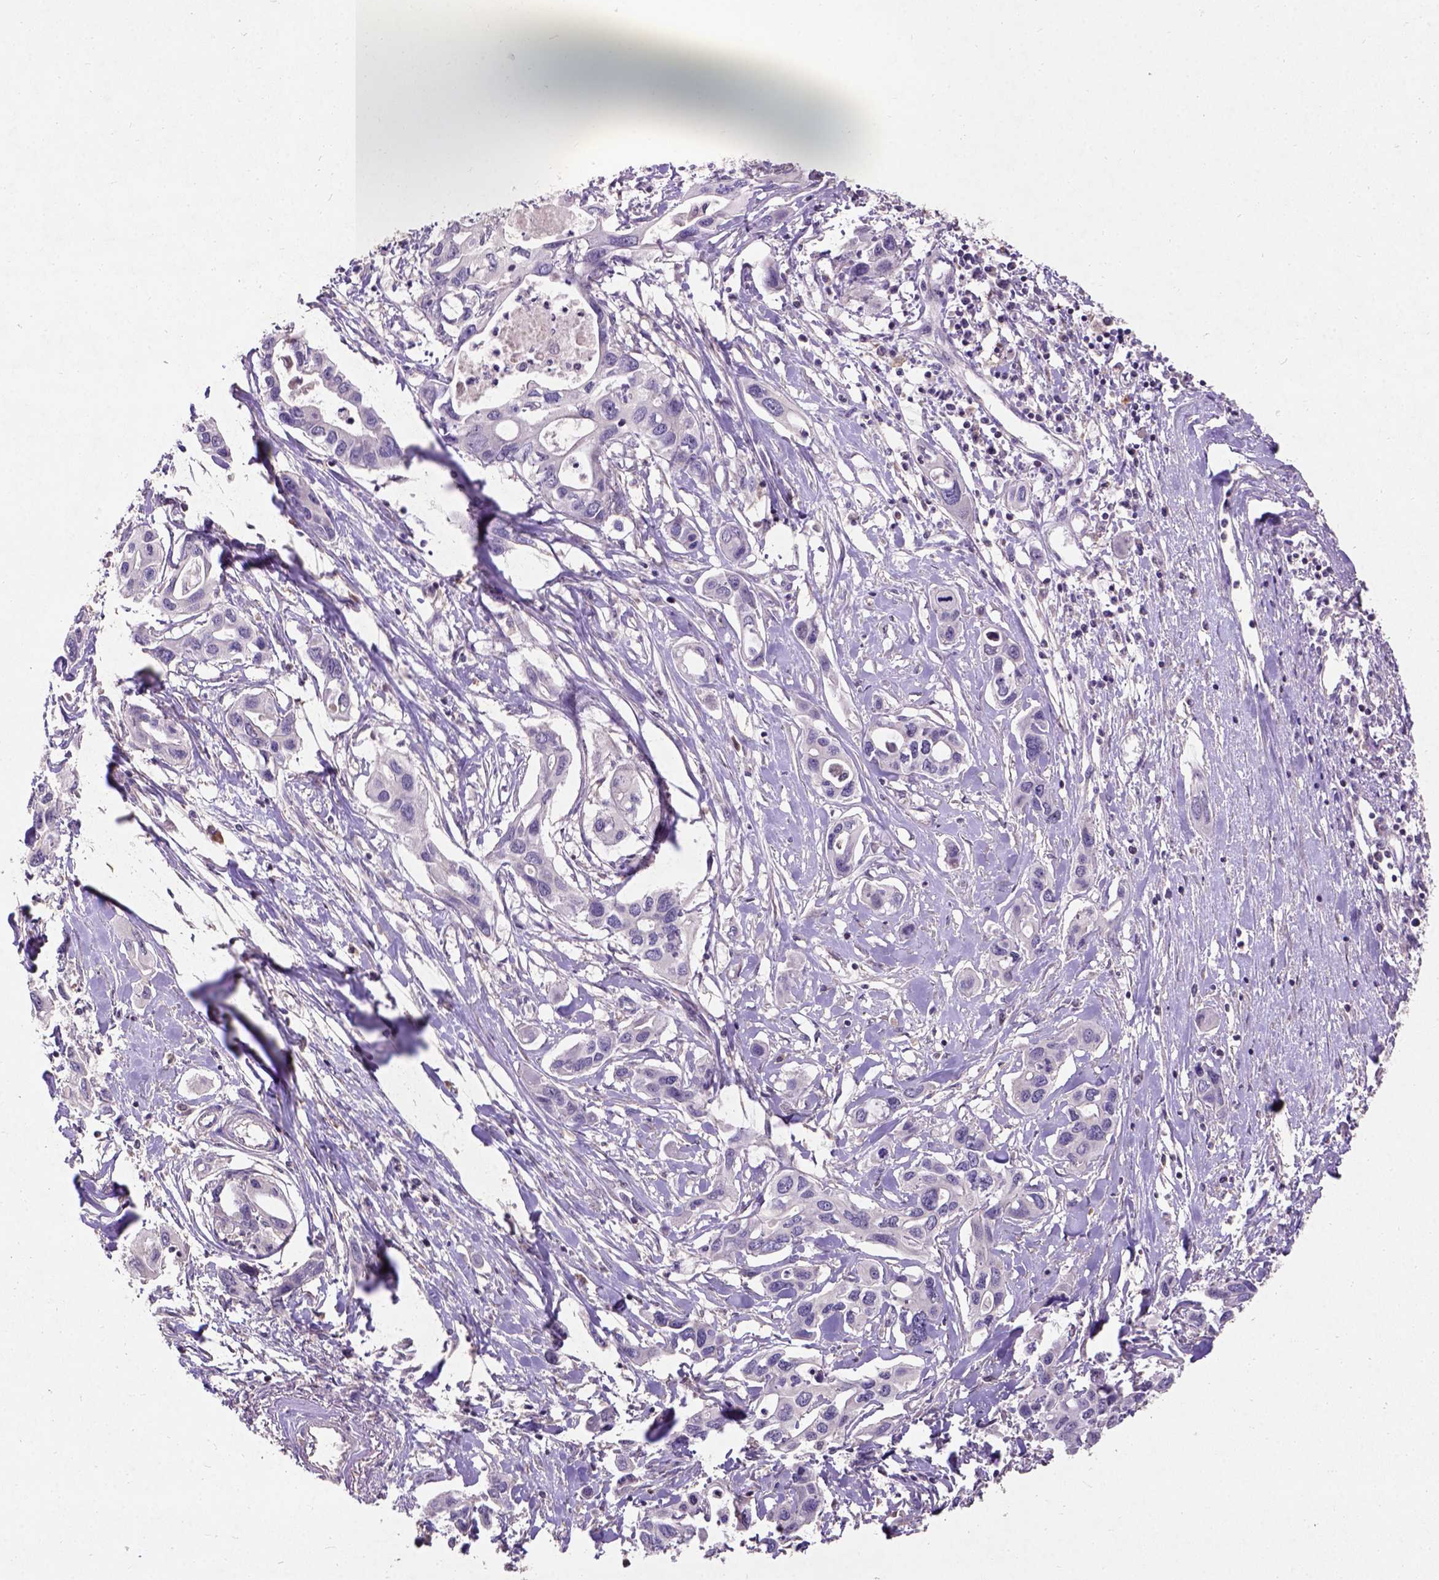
{"staining": {"intensity": "negative", "quantity": "none", "location": "none"}, "tissue": "pancreatic cancer", "cell_type": "Tumor cells", "image_type": "cancer", "snomed": [{"axis": "morphology", "description": "Adenocarcinoma, NOS"}, {"axis": "topography", "description": "Pancreas"}], "caption": "A high-resolution histopathology image shows immunohistochemistry (IHC) staining of pancreatic cancer (adenocarcinoma), which displays no significant expression in tumor cells. Brightfield microscopy of immunohistochemistry stained with DAB (brown) and hematoxylin (blue), captured at high magnification.", "gene": "KBTBD8", "patient": {"sex": "male", "age": 60}}